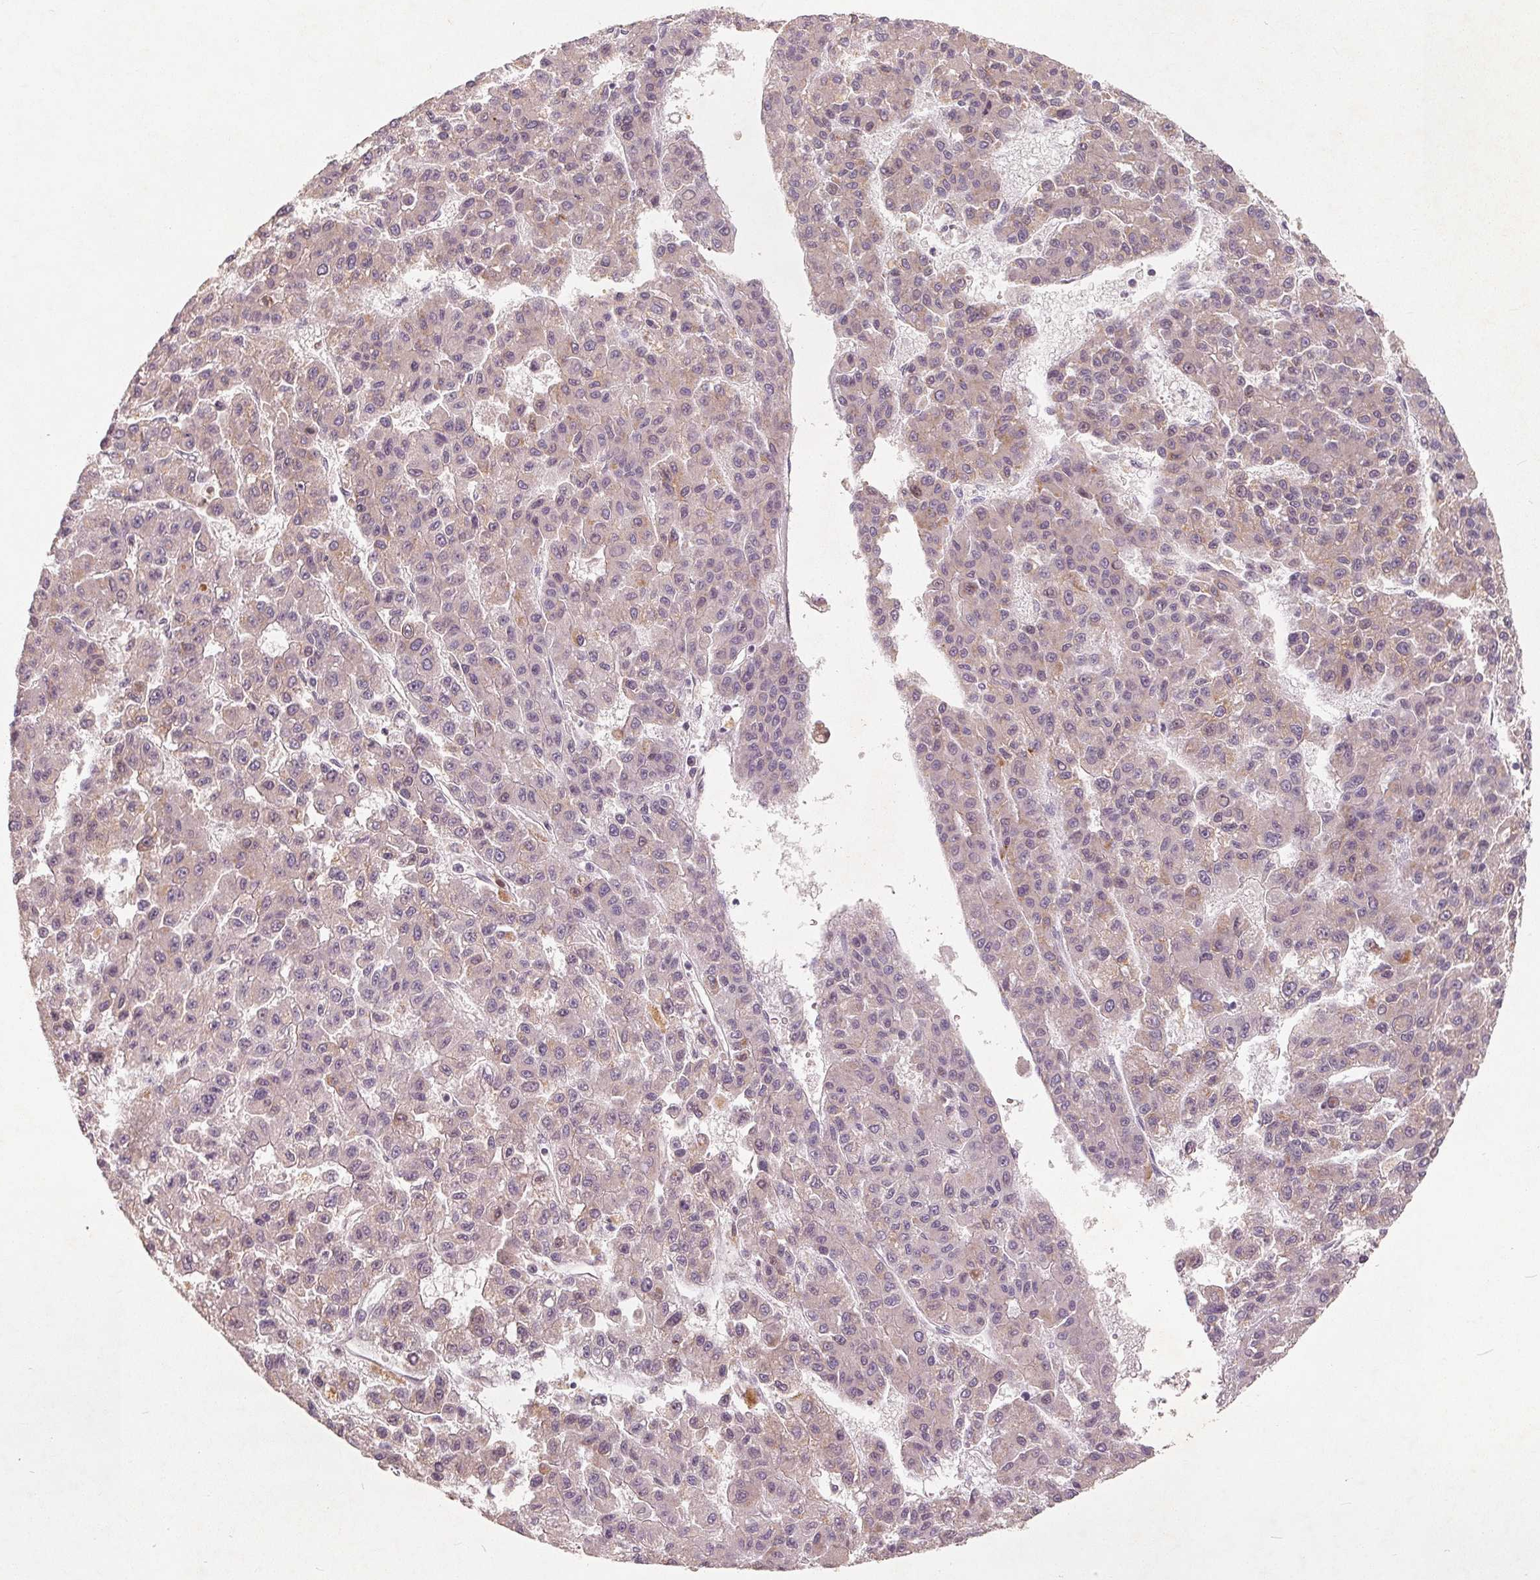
{"staining": {"intensity": "weak", "quantity": "<25%", "location": "cytoplasmic/membranous"}, "tissue": "liver cancer", "cell_type": "Tumor cells", "image_type": "cancer", "snomed": [{"axis": "morphology", "description": "Carcinoma, Hepatocellular, NOS"}, {"axis": "topography", "description": "Liver"}], "caption": "Liver hepatocellular carcinoma was stained to show a protein in brown. There is no significant staining in tumor cells.", "gene": "TMSB15B", "patient": {"sex": "male", "age": 70}}